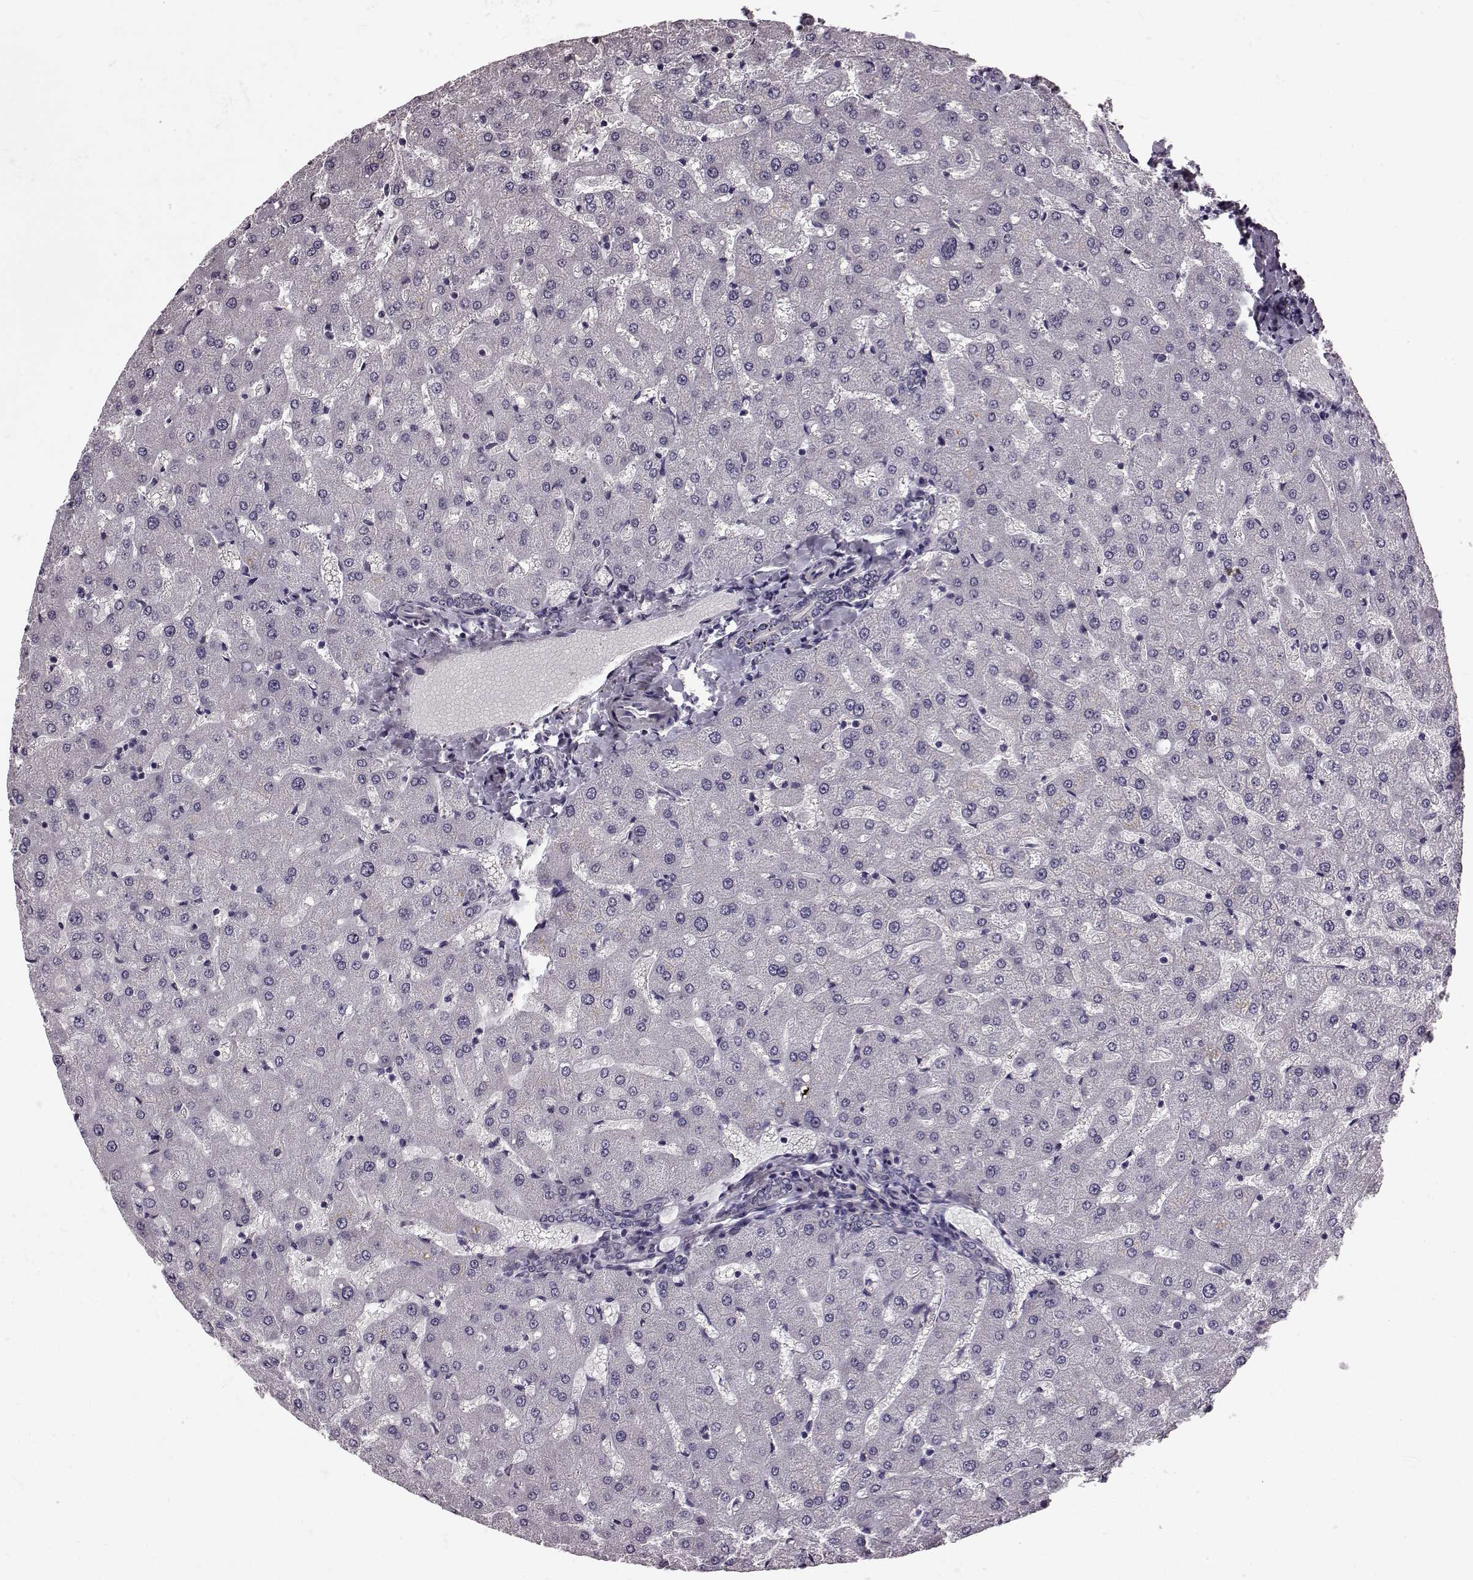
{"staining": {"intensity": "negative", "quantity": "none", "location": "none"}, "tissue": "liver", "cell_type": "Cholangiocytes", "image_type": "normal", "snomed": [{"axis": "morphology", "description": "Normal tissue, NOS"}, {"axis": "topography", "description": "Liver"}], "caption": "Liver stained for a protein using immunohistochemistry reveals no staining cholangiocytes.", "gene": "SLCO3A1", "patient": {"sex": "female", "age": 50}}